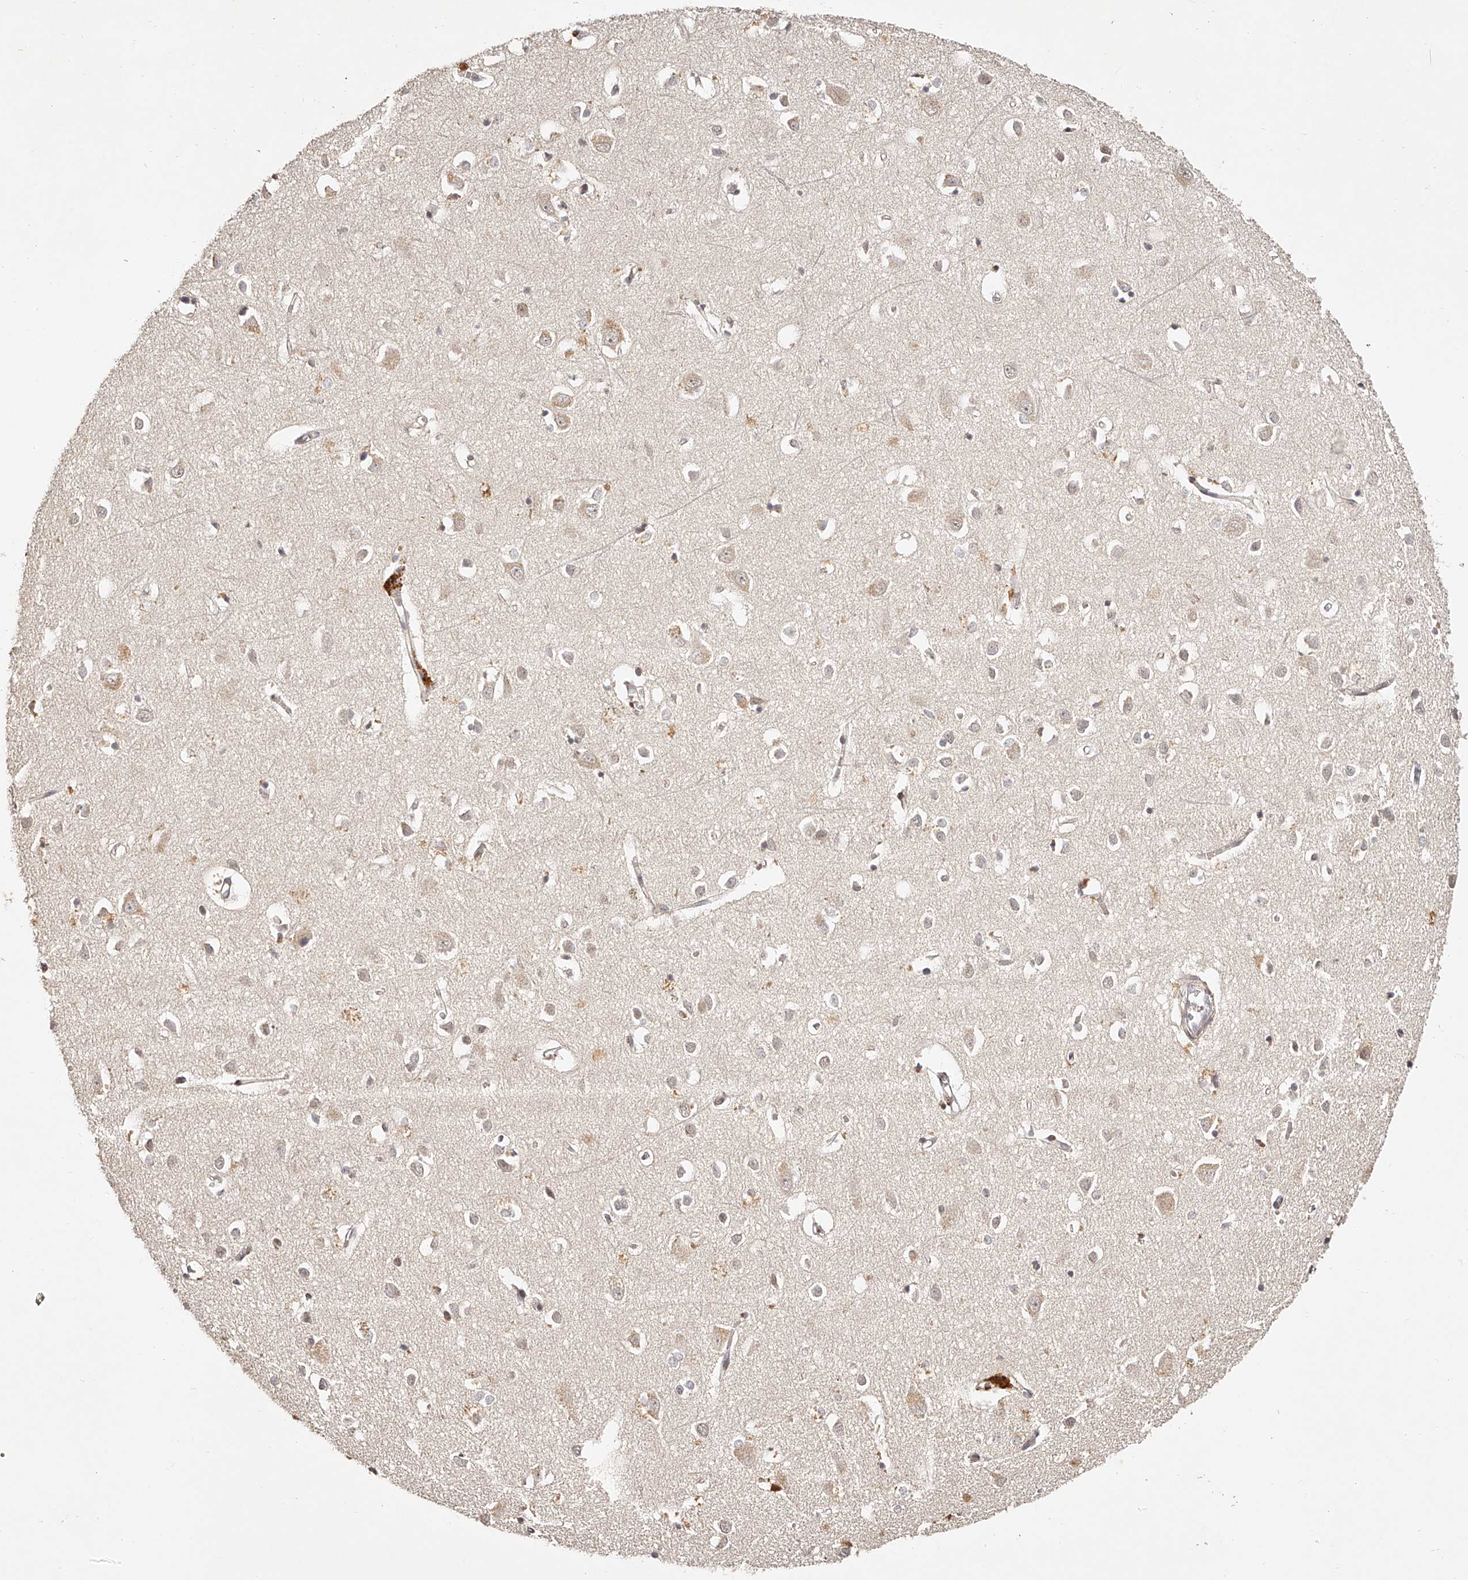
{"staining": {"intensity": "negative", "quantity": "none", "location": "none"}, "tissue": "cerebral cortex", "cell_type": "Endothelial cells", "image_type": "normal", "snomed": [{"axis": "morphology", "description": "Normal tissue, NOS"}, {"axis": "topography", "description": "Cerebral cortex"}], "caption": "This is an immunohistochemistry (IHC) micrograph of unremarkable cerebral cortex. There is no positivity in endothelial cells.", "gene": "ZNF789", "patient": {"sex": "female", "age": 64}}